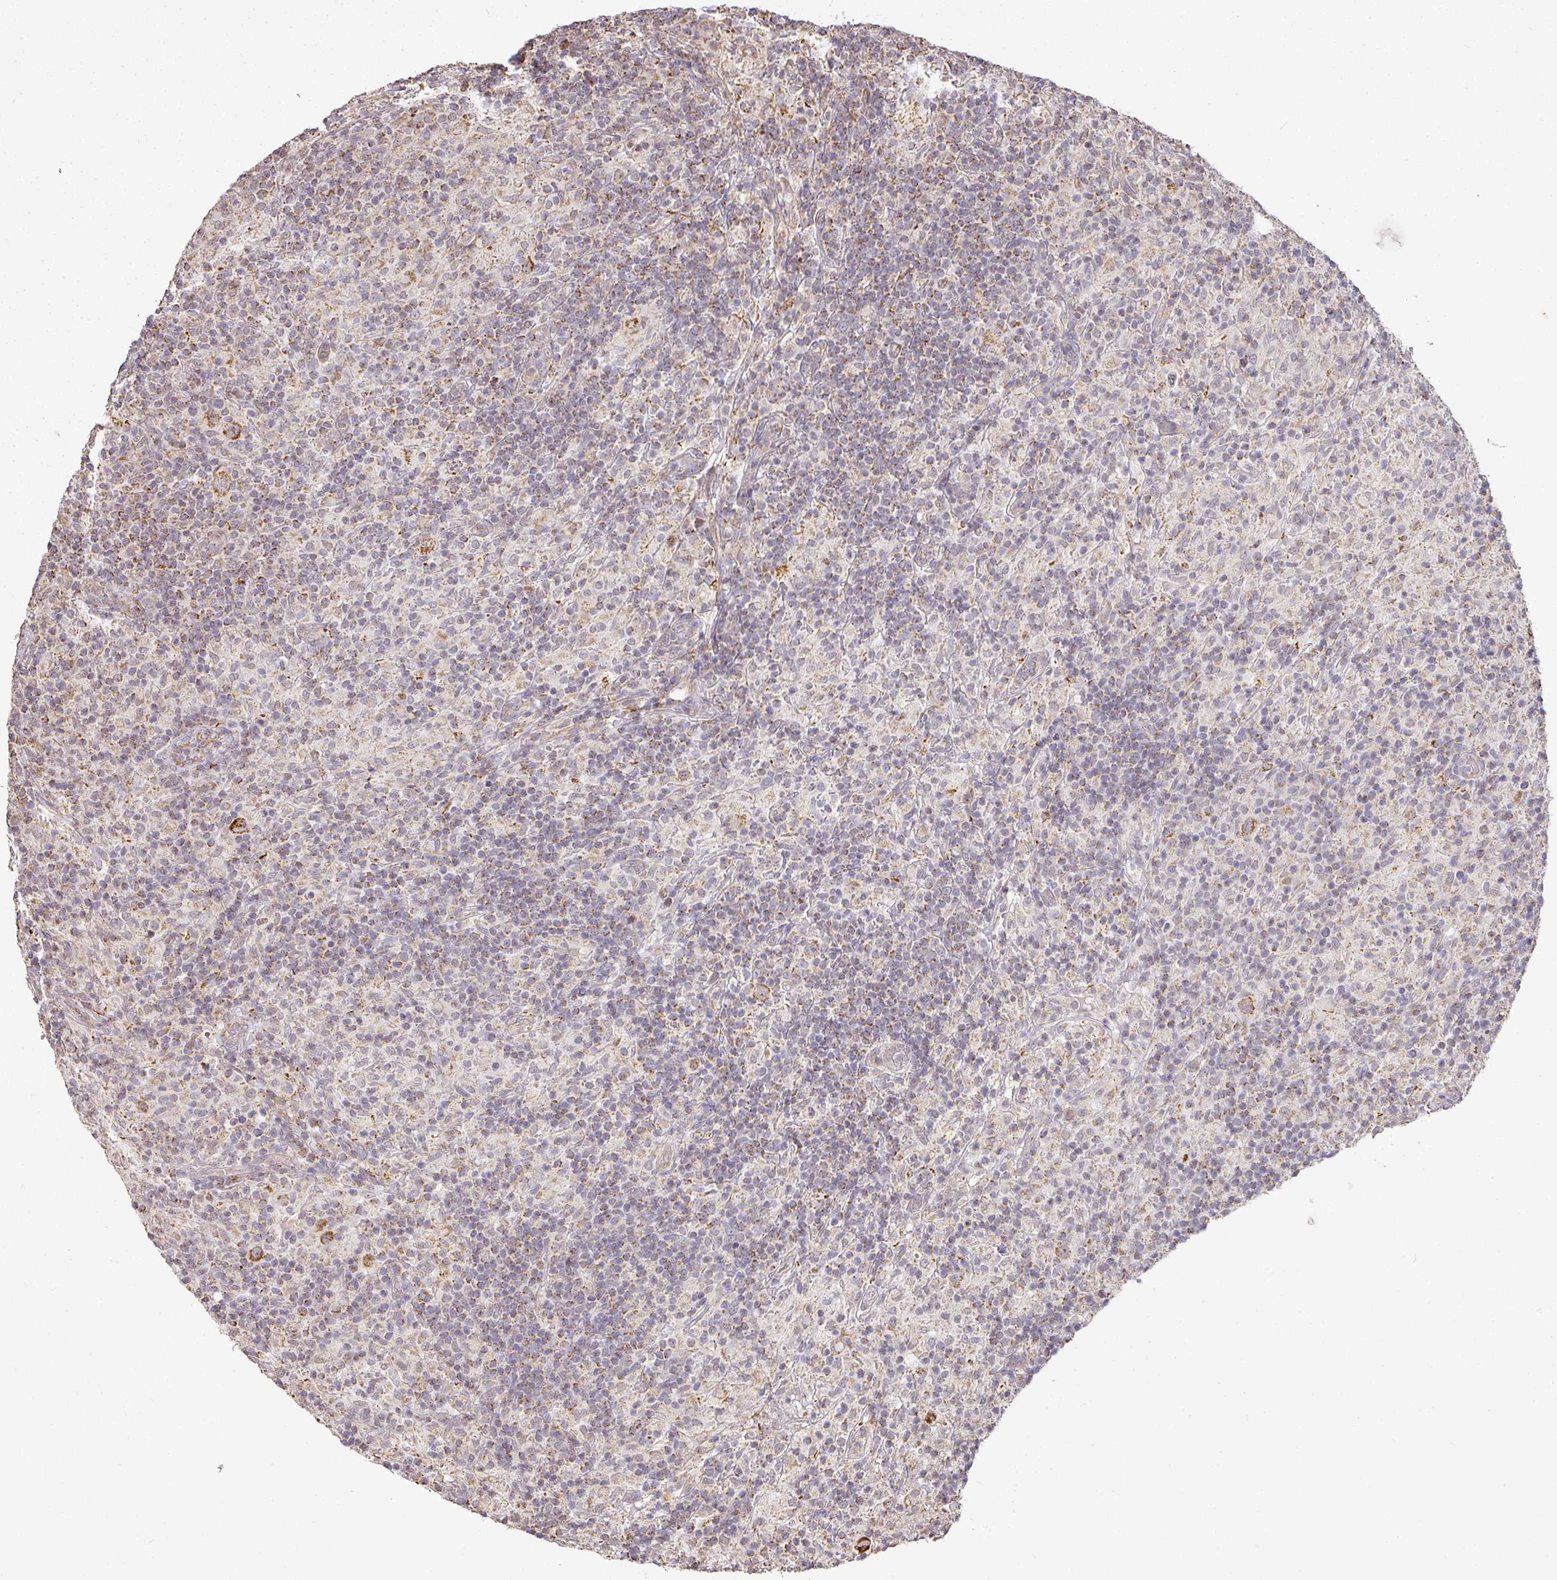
{"staining": {"intensity": "moderate", "quantity": ">75%", "location": "cytoplasmic/membranous"}, "tissue": "lymphoma", "cell_type": "Tumor cells", "image_type": "cancer", "snomed": [{"axis": "morphology", "description": "Hodgkin's disease, NOS"}, {"axis": "topography", "description": "Lymph node"}], "caption": "About >75% of tumor cells in human lymphoma display moderate cytoplasmic/membranous protein expression as visualized by brown immunohistochemical staining.", "gene": "MYOM2", "patient": {"sex": "male", "age": 70}}